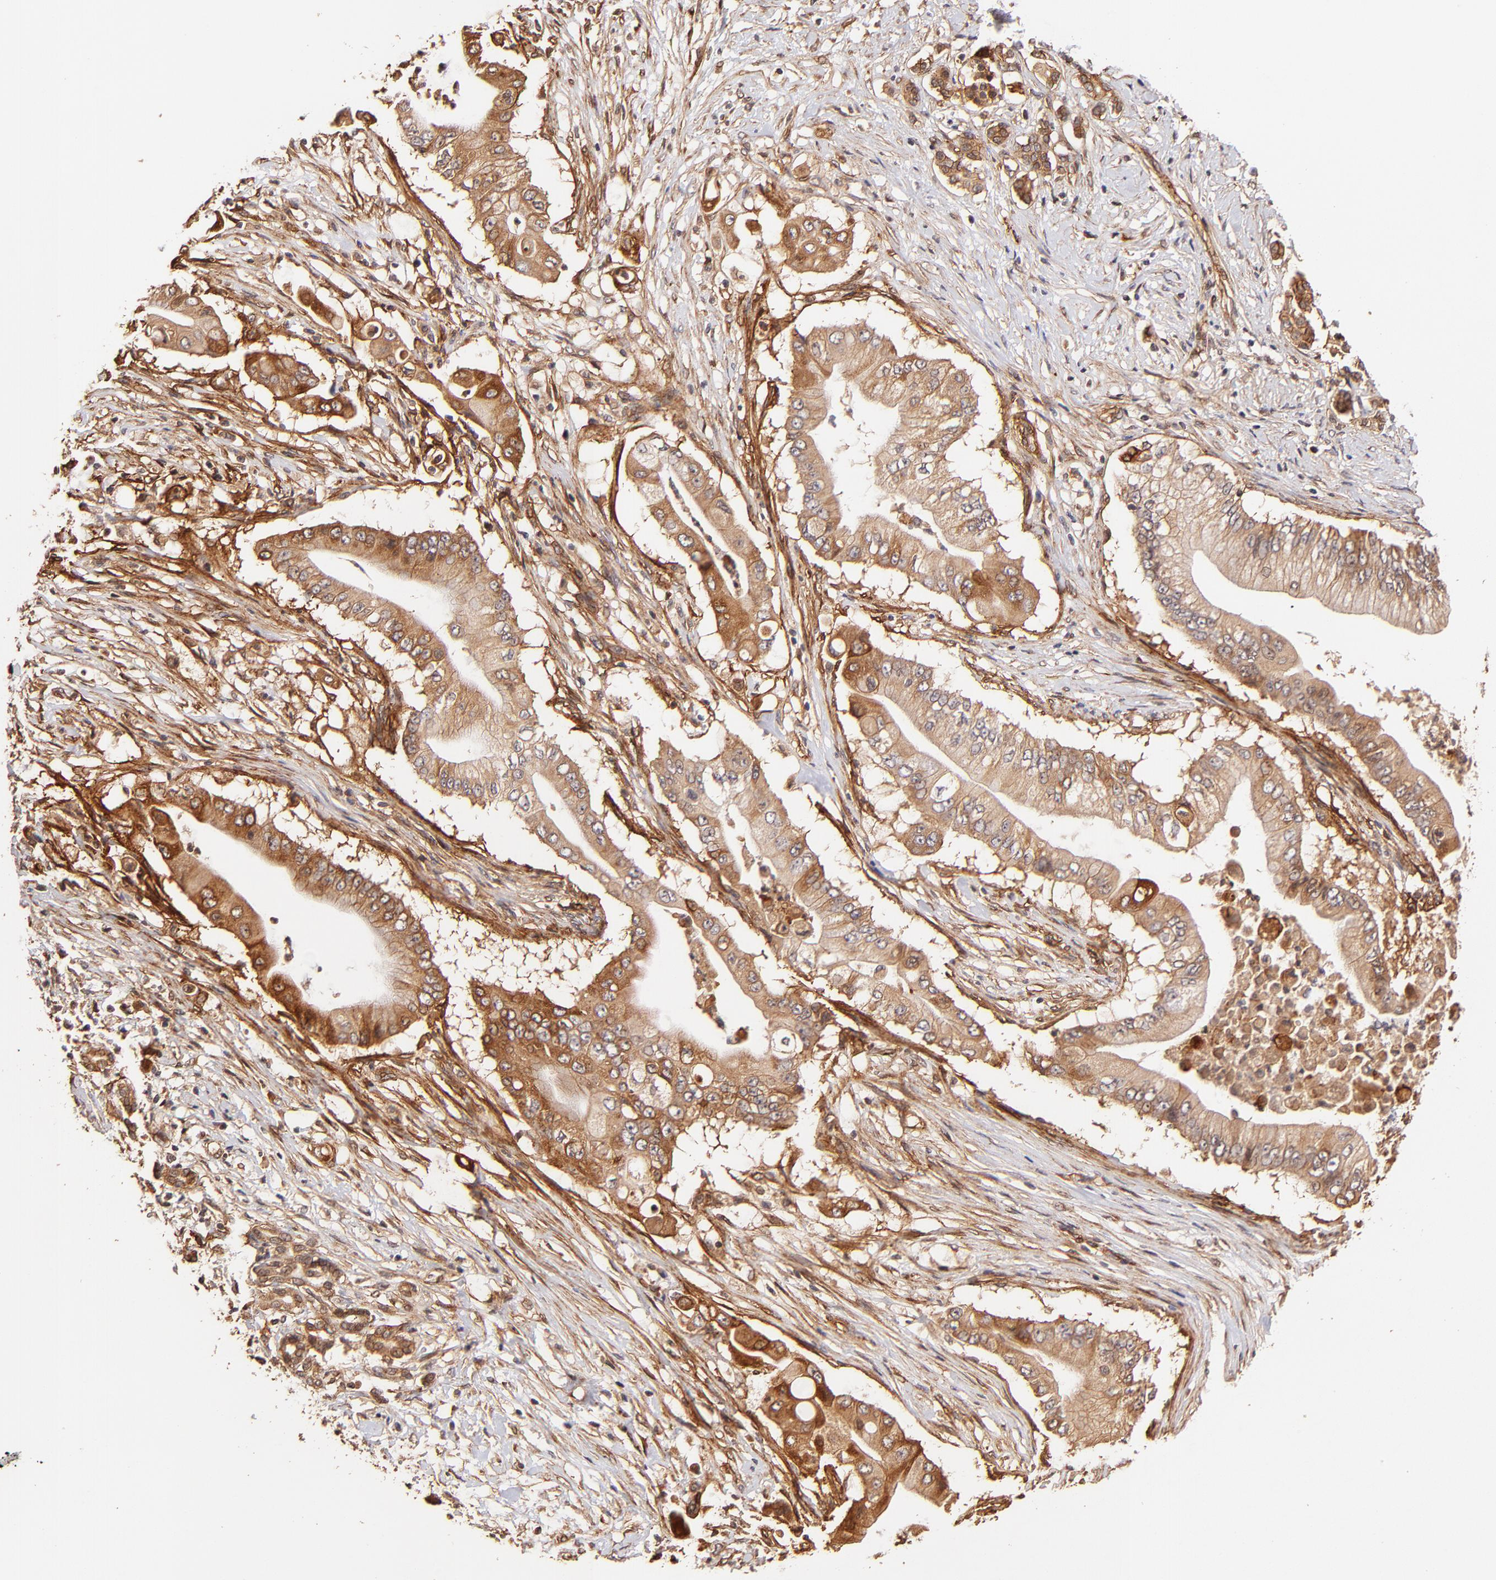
{"staining": {"intensity": "strong", "quantity": ">75%", "location": "cytoplasmic/membranous"}, "tissue": "pancreatic cancer", "cell_type": "Tumor cells", "image_type": "cancer", "snomed": [{"axis": "morphology", "description": "Adenocarcinoma, NOS"}, {"axis": "topography", "description": "Pancreas"}], "caption": "The immunohistochemical stain highlights strong cytoplasmic/membranous expression in tumor cells of pancreatic adenocarcinoma tissue.", "gene": "ITGB1", "patient": {"sex": "male", "age": 62}}